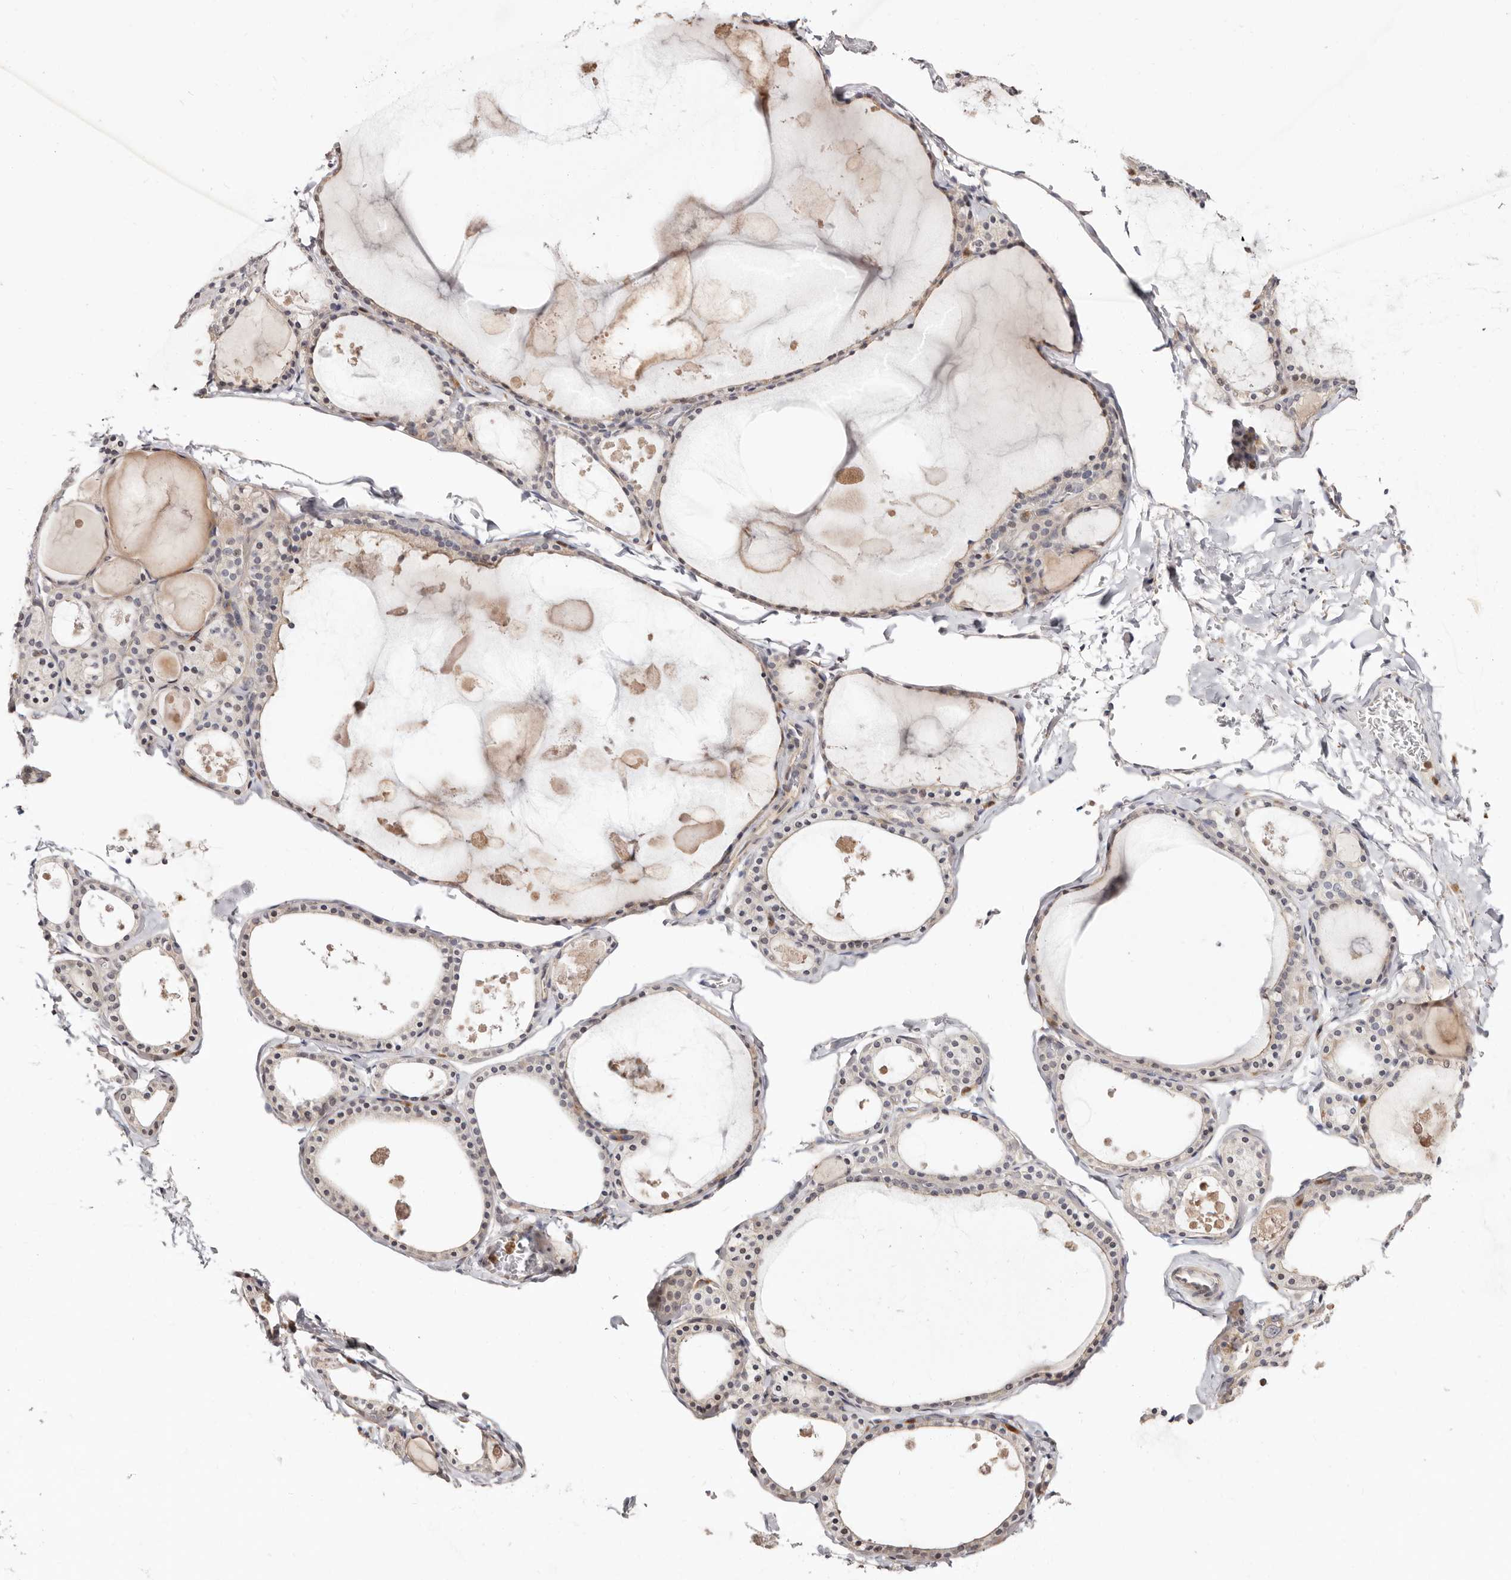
{"staining": {"intensity": "weak", "quantity": "25%-75%", "location": "cytoplasmic/membranous"}, "tissue": "thyroid gland", "cell_type": "Glandular cells", "image_type": "normal", "snomed": [{"axis": "morphology", "description": "Normal tissue, NOS"}, {"axis": "topography", "description": "Thyroid gland"}], "caption": "DAB immunohistochemical staining of benign thyroid gland exhibits weak cytoplasmic/membranous protein expression in about 25%-75% of glandular cells. (Brightfield microscopy of DAB IHC at high magnification).", "gene": "BCL2L15", "patient": {"sex": "male", "age": 56}}